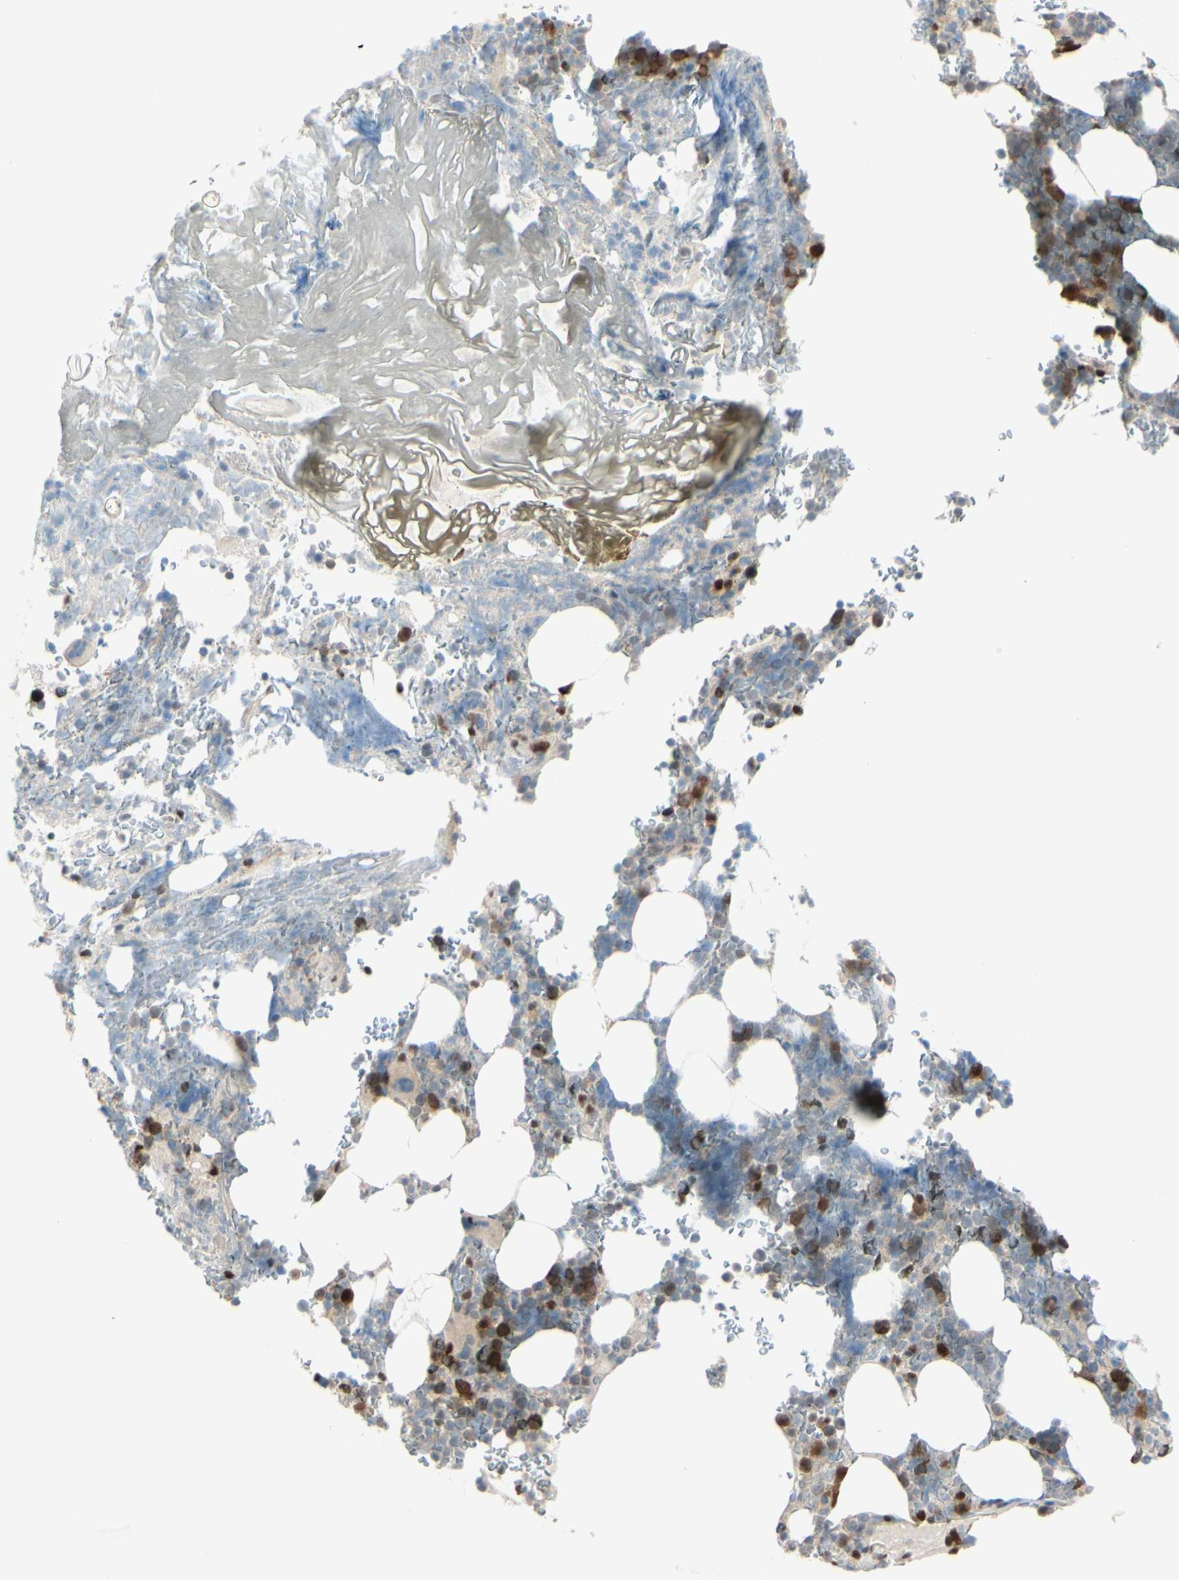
{"staining": {"intensity": "strong", "quantity": "<25%", "location": "cytoplasmic/membranous,nuclear"}, "tissue": "bone marrow", "cell_type": "Hematopoietic cells", "image_type": "normal", "snomed": [{"axis": "morphology", "description": "Normal tissue, NOS"}, {"axis": "topography", "description": "Bone marrow"}], "caption": "High-magnification brightfield microscopy of benign bone marrow stained with DAB (3,3'-diaminobenzidine) (brown) and counterstained with hematoxylin (blue). hematopoietic cells exhibit strong cytoplasmic/membranous,nuclear positivity is seen in about<25% of cells.", "gene": "PTTG1", "patient": {"sex": "female", "age": 73}}